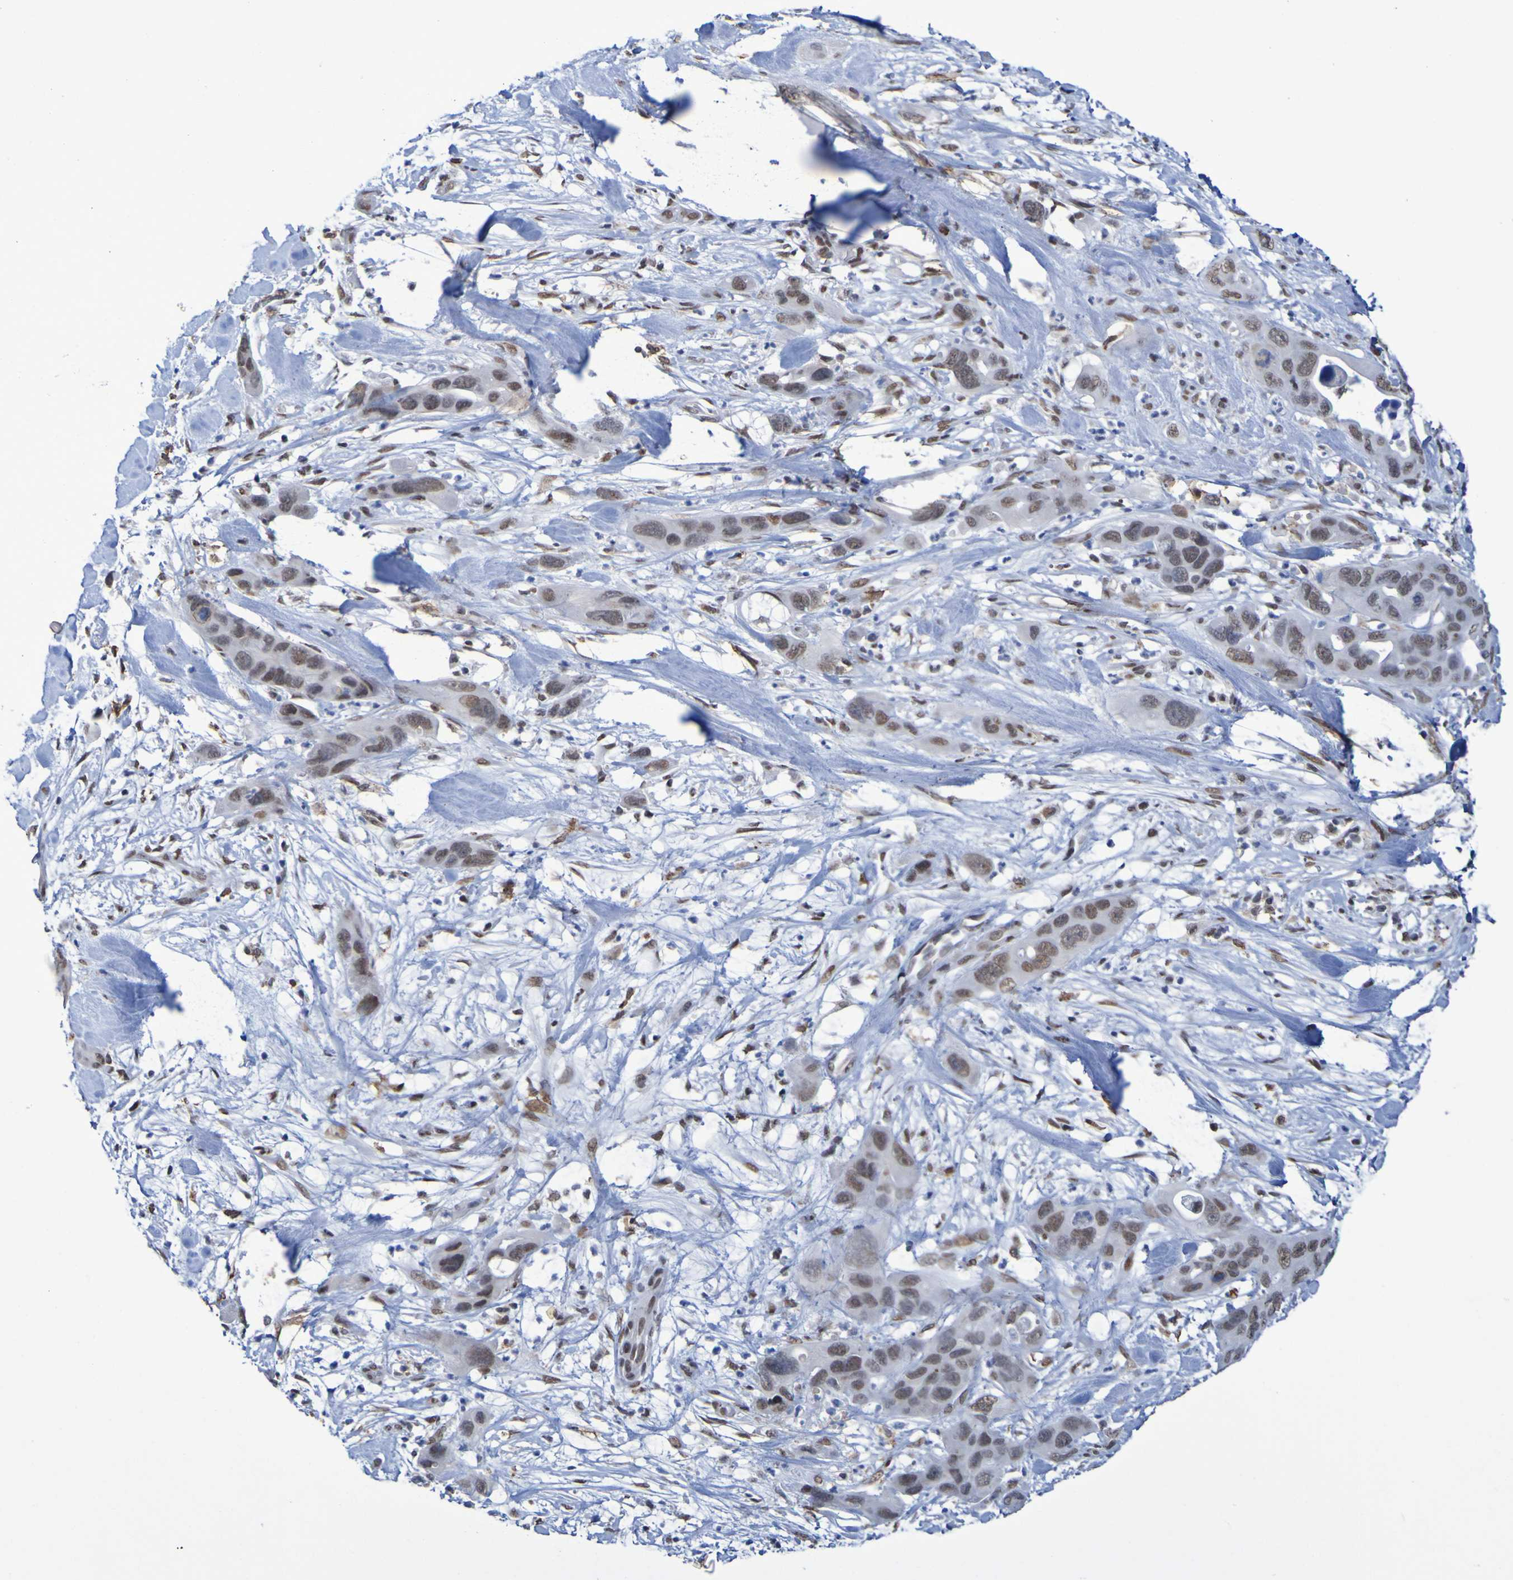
{"staining": {"intensity": "moderate", "quantity": ">75%", "location": "nuclear"}, "tissue": "pancreatic cancer", "cell_type": "Tumor cells", "image_type": "cancer", "snomed": [{"axis": "morphology", "description": "Adenocarcinoma, NOS"}, {"axis": "topography", "description": "Pancreas"}], "caption": "Immunohistochemical staining of pancreatic cancer shows moderate nuclear protein expression in about >75% of tumor cells.", "gene": "MRTFB", "patient": {"sex": "female", "age": 71}}